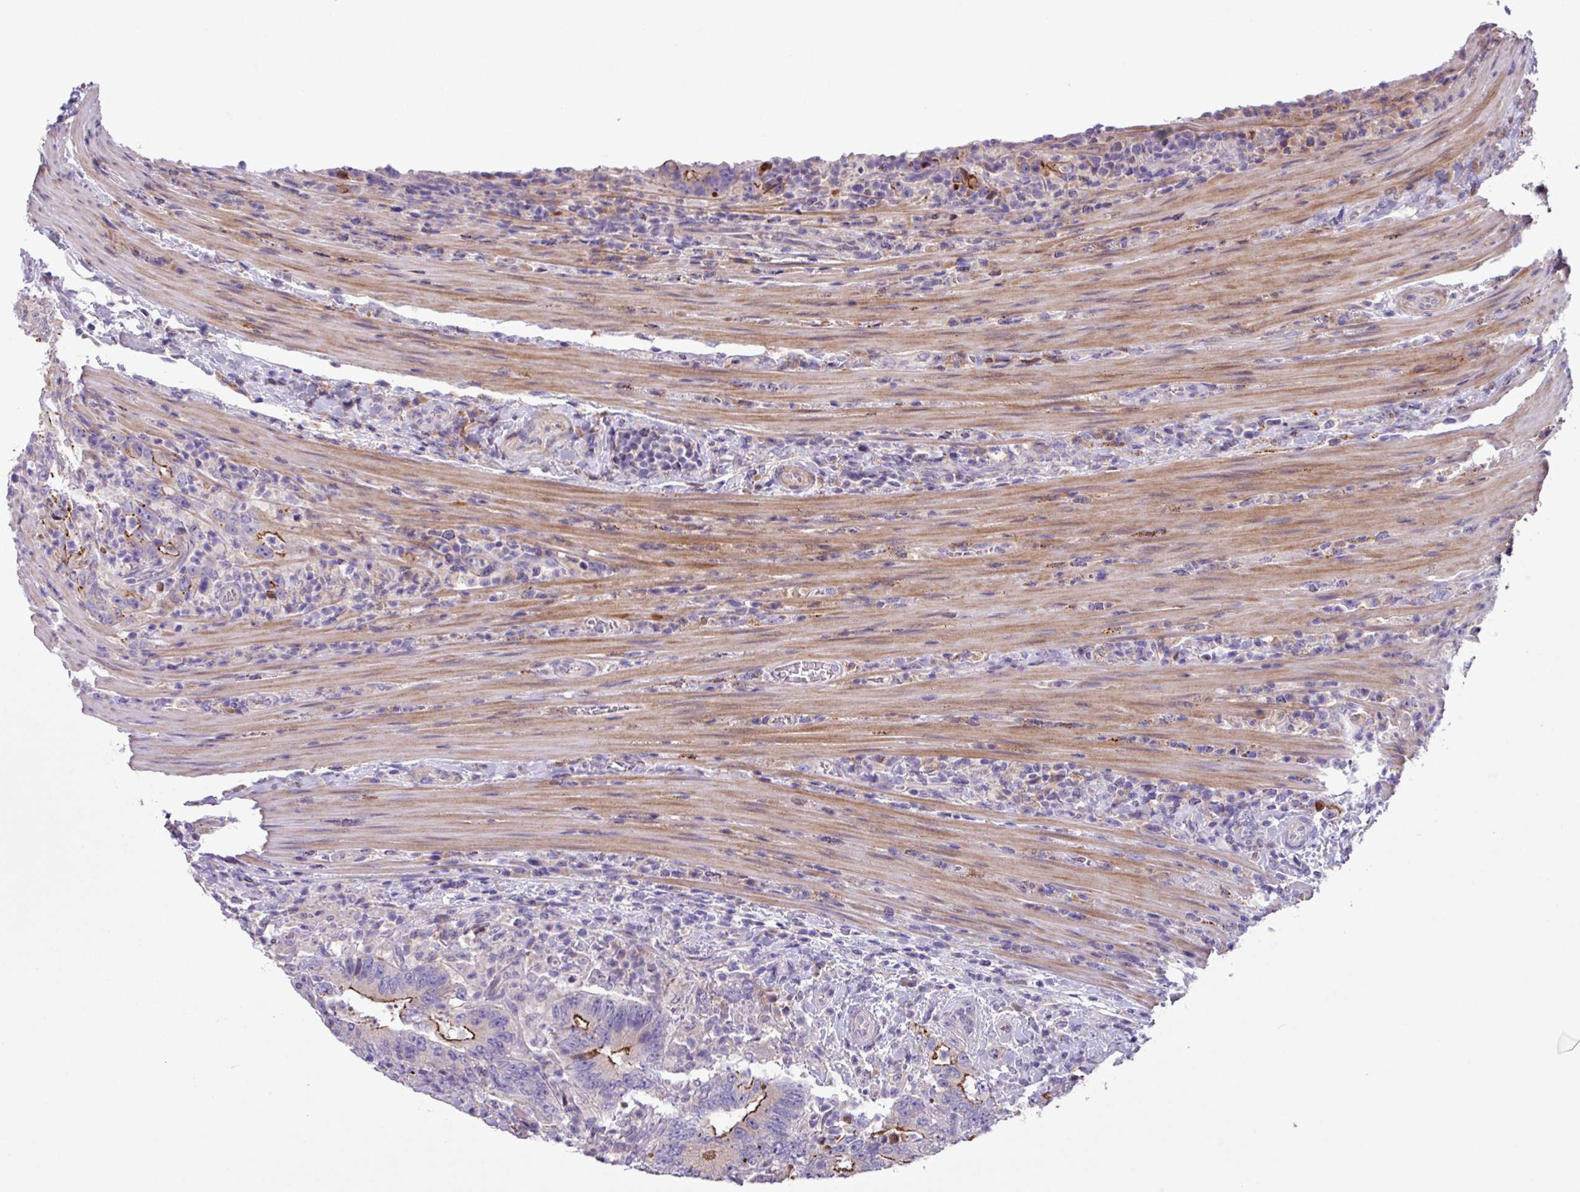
{"staining": {"intensity": "strong", "quantity": "<25%", "location": "cytoplasmic/membranous"}, "tissue": "colorectal cancer", "cell_type": "Tumor cells", "image_type": "cancer", "snomed": [{"axis": "morphology", "description": "Adenocarcinoma, NOS"}, {"axis": "topography", "description": "Colon"}], "caption": "Immunohistochemical staining of human adenocarcinoma (colorectal) reveals medium levels of strong cytoplasmic/membranous staining in approximately <25% of tumor cells. The protein of interest is shown in brown color, while the nuclei are stained blue.", "gene": "IQCJ", "patient": {"sex": "female", "age": 75}}